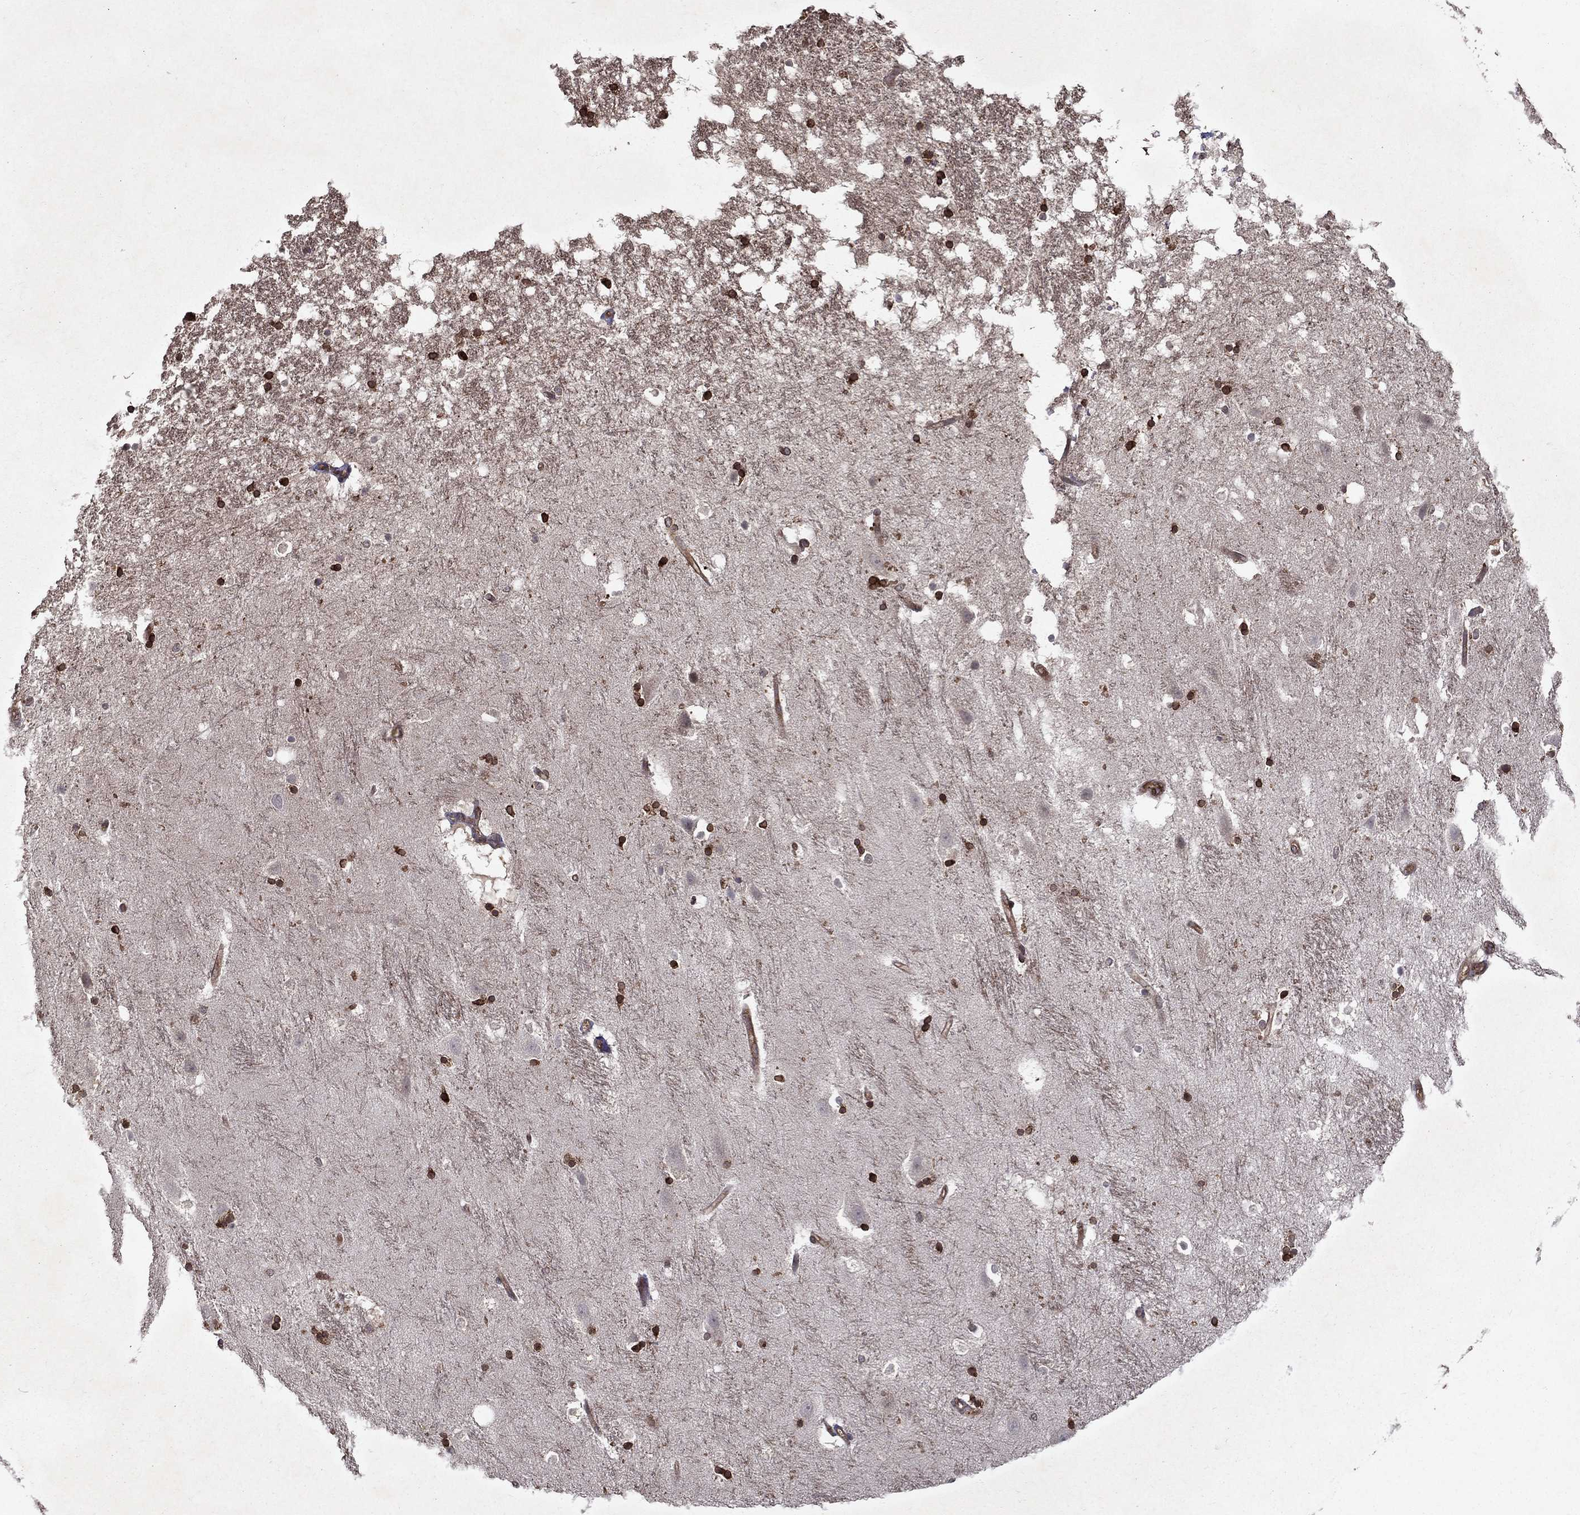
{"staining": {"intensity": "strong", "quantity": ">75%", "location": "cytoplasmic/membranous"}, "tissue": "hippocampus", "cell_type": "Glial cells", "image_type": "normal", "snomed": [{"axis": "morphology", "description": "Normal tissue, NOS"}, {"axis": "topography", "description": "Hippocampus"}], "caption": "Protein staining by immunohistochemistry (IHC) reveals strong cytoplasmic/membranous positivity in approximately >75% of glial cells in unremarkable hippocampus. Nuclei are stained in blue.", "gene": "CERS2", "patient": {"sex": "male", "age": 49}}